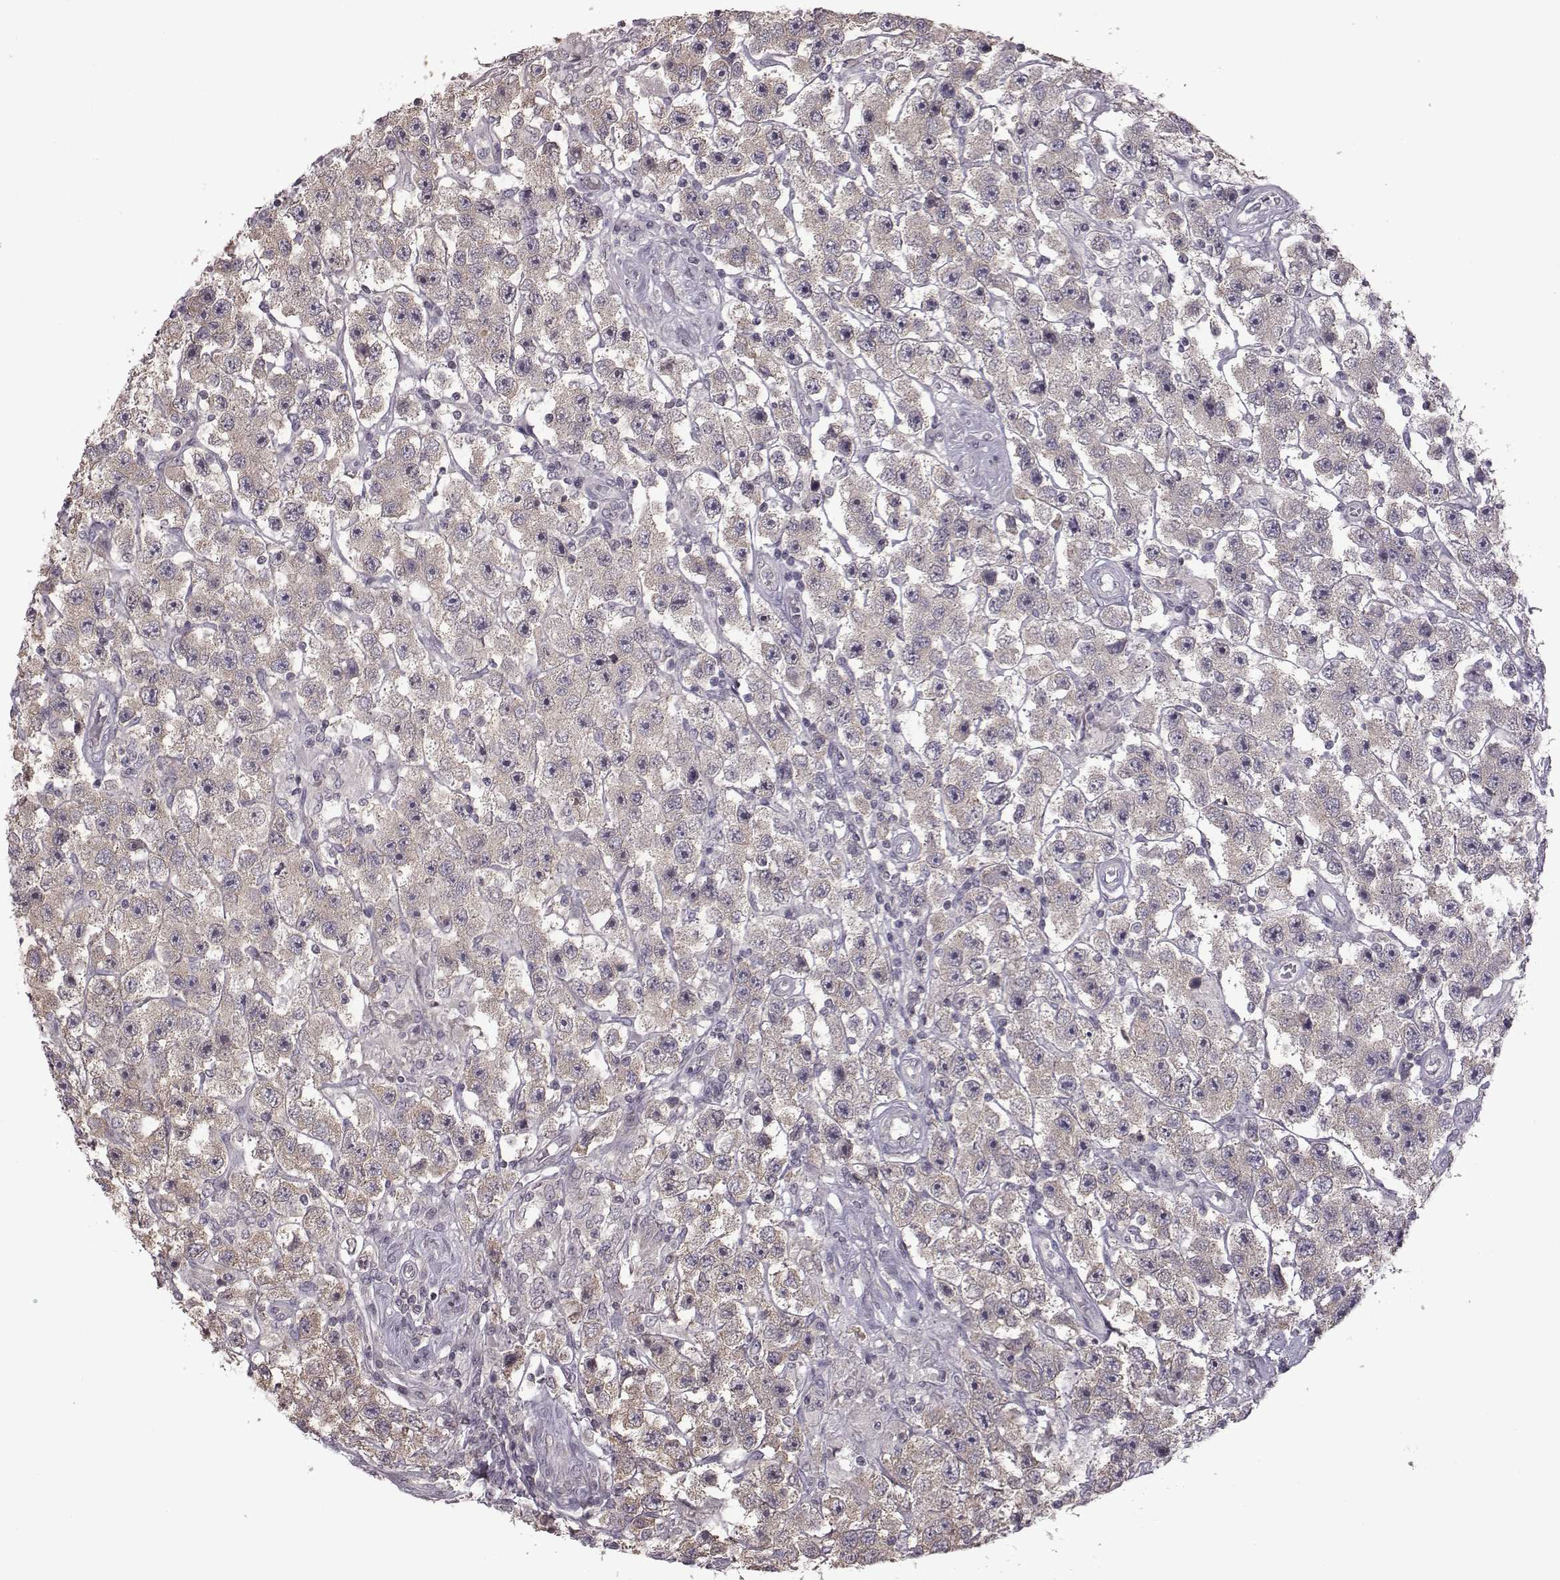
{"staining": {"intensity": "weak", "quantity": ">75%", "location": "cytoplasmic/membranous"}, "tissue": "testis cancer", "cell_type": "Tumor cells", "image_type": "cancer", "snomed": [{"axis": "morphology", "description": "Seminoma, NOS"}, {"axis": "topography", "description": "Testis"}], "caption": "Testis cancer tissue shows weak cytoplasmic/membranous expression in approximately >75% of tumor cells, visualized by immunohistochemistry.", "gene": "BICDL1", "patient": {"sex": "male", "age": 45}}